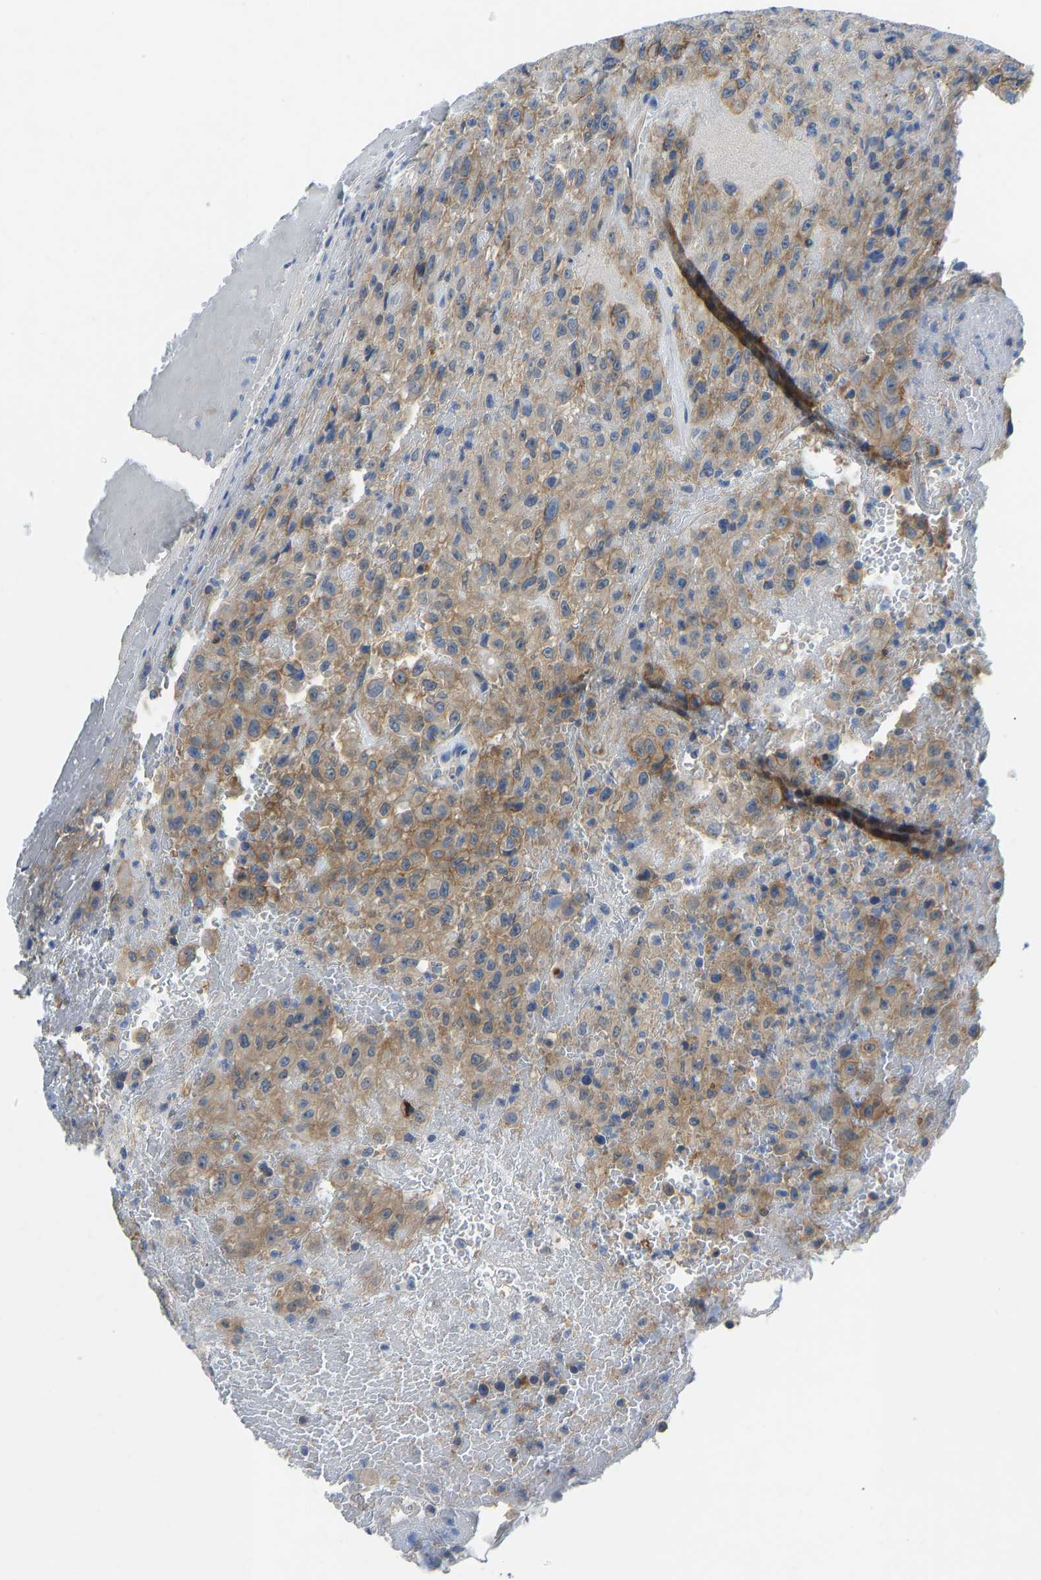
{"staining": {"intensity": "moderate", "quantity": "25%-75%", "location": "cytoplasmic/membranous"}, "tissue": "urothelial cancer", "cell_type": "Tumor cells", "image_type": "cancer", "snomed": [{"axis": "morphology", "description": "Urothelial carcinoma, High grade"}, {"axis": "topography", "description": "Urinary bladder"}], "caption": "Immunohistochemistry of human urothelial cancer exhibits medium levels of moderate cytoplasmic/membranous staining in approximately 25%-75% of tumor cells.", "gene": "NDRG3", "patient": {"sex": "male", "age": 46}}